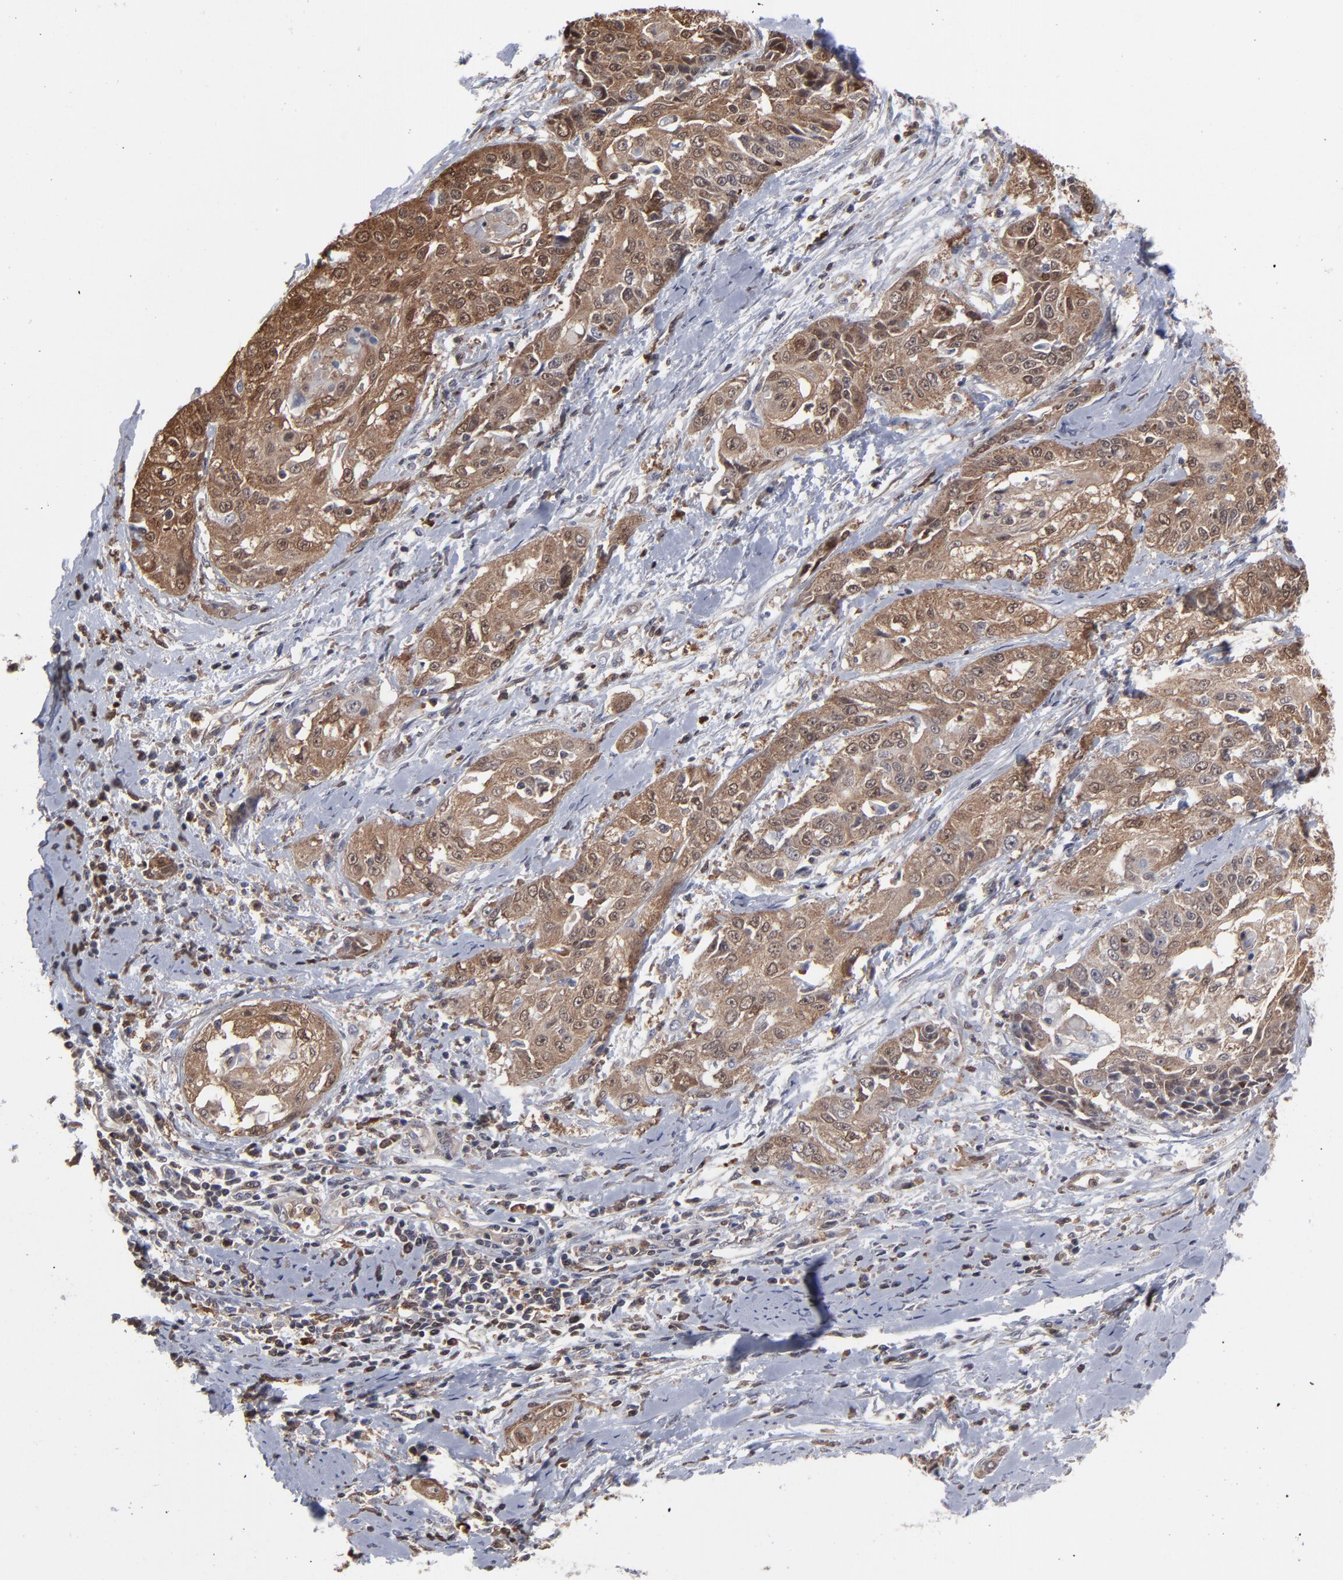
{"staining": {"intensity": "moderate", "quantity": ">75%", "location": "cytoplasmic/membranous"}, "tissue": "cervical cancer", "cell_type": "Tumor cells", "image_type": "cancer", "snomed": [{"axis": "morphology", "description": "Squamous cell carcinoma, NOS"}, {"axis": "topography", "description": "Cervix"}], "caption": "Immunohistochemistry micrograph of neoplastic tissue: squamous cell carcinoma (cervical) stained using immunohistochemistry demonstrates medium levels of moderate protein expression localized specifically in the cytoplasmic/membranous of tumor cells, appearing as a cytoplasmic/membranous brown color.", "gene": "MAP2K1", "patient": {"sex": "female", "age": 64}}